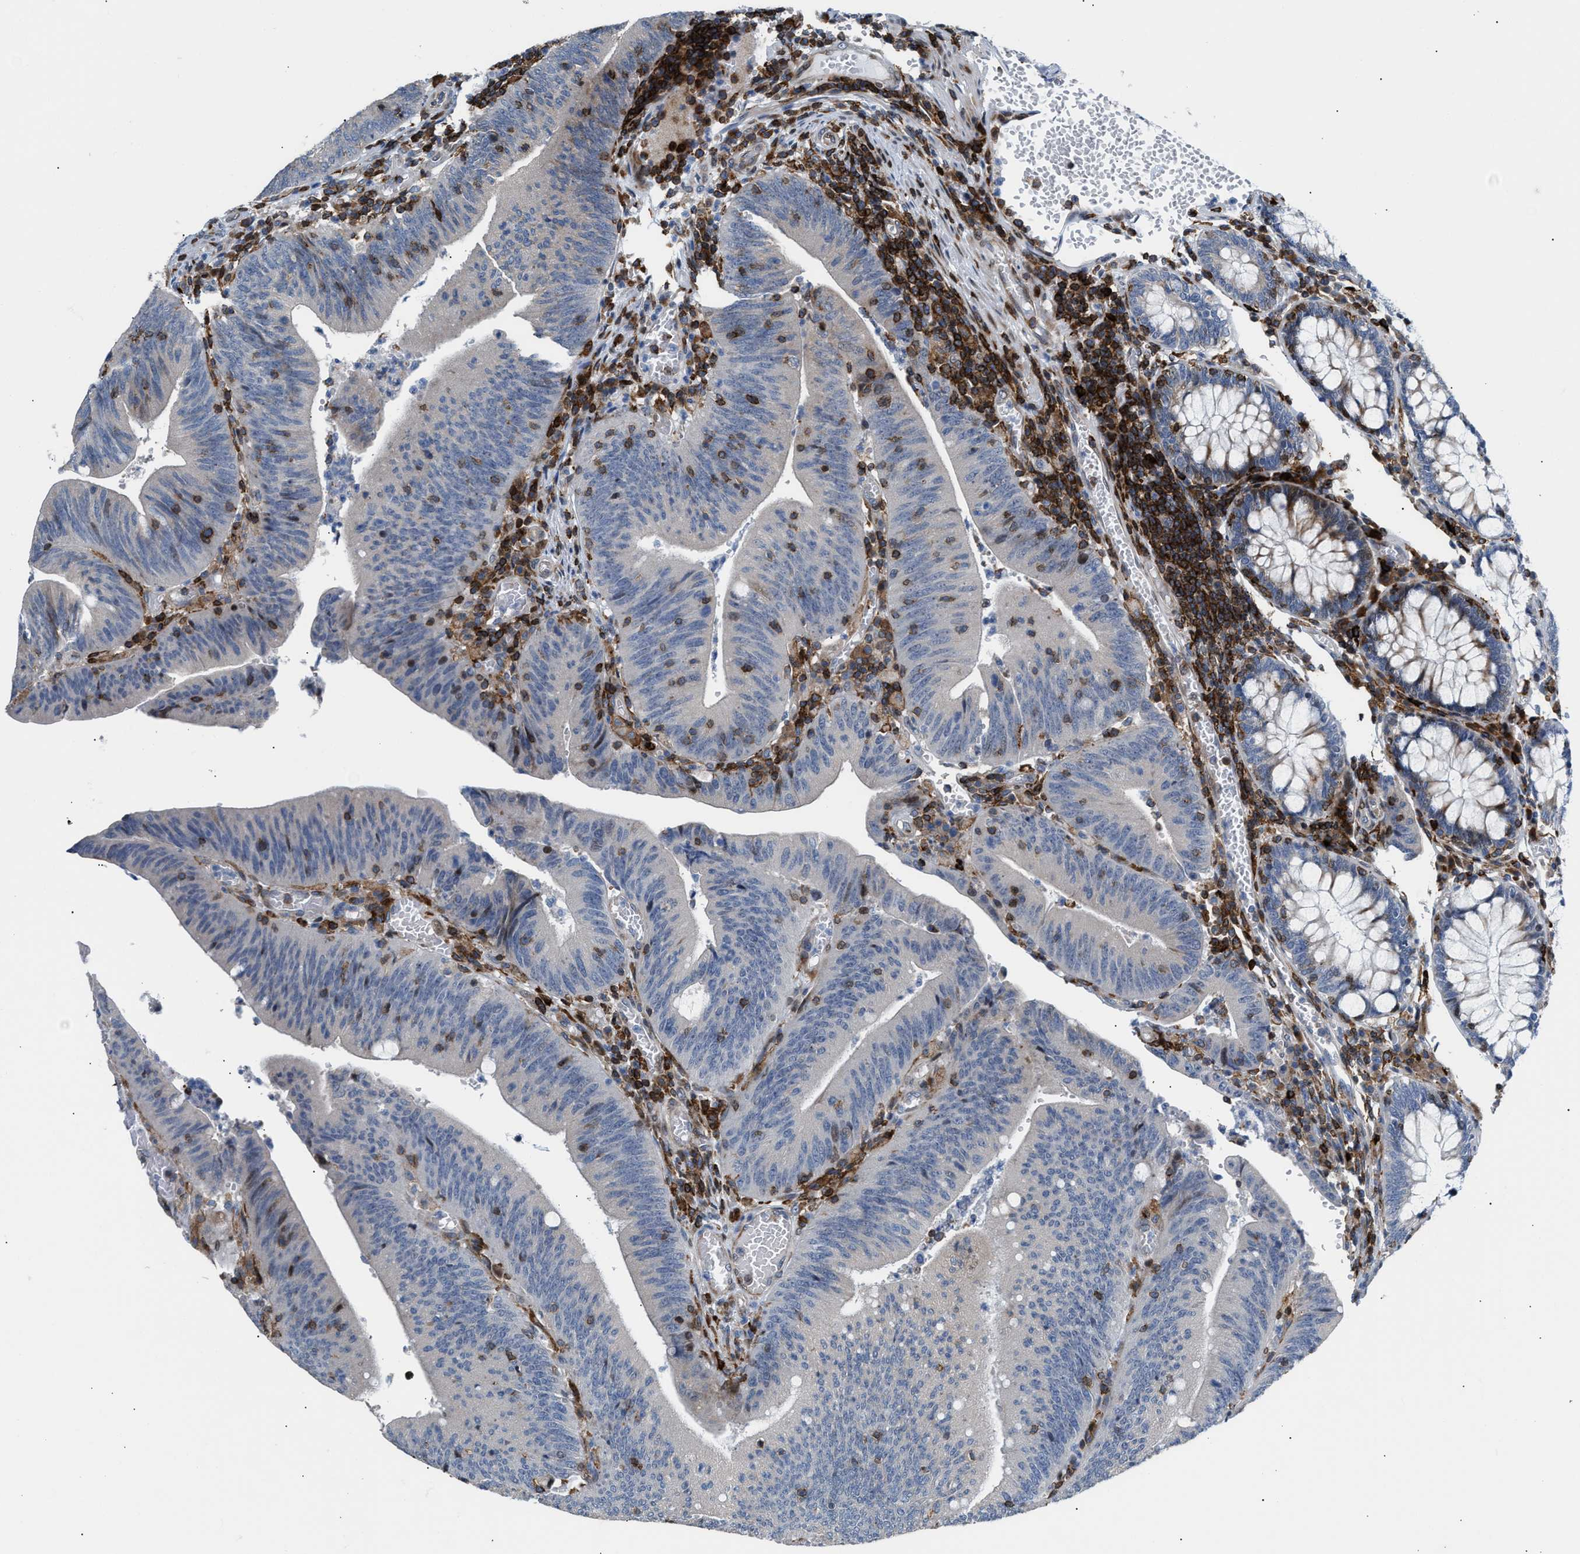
{"staining": {"intensity": "negative", "quantity": "none", "location": "none"}, "tissue": "colorectal cancer", "cell_type": "Tumor cells", "image_type": "cancer", "snomed": [{"axis": "morphology", "description": "Normal tissue, NOS"}, {"axis": "morphology", "description": "Adenocarcinoma, NOS"}, {"axis": "topography", "description": "Rectum"}], "caption": "Tumor cells are negative for protein expression in human colorectal cancer (adenocarcinoma).", "gene": "ATP9A", "patient": {"sex": "female", "age": 66}}